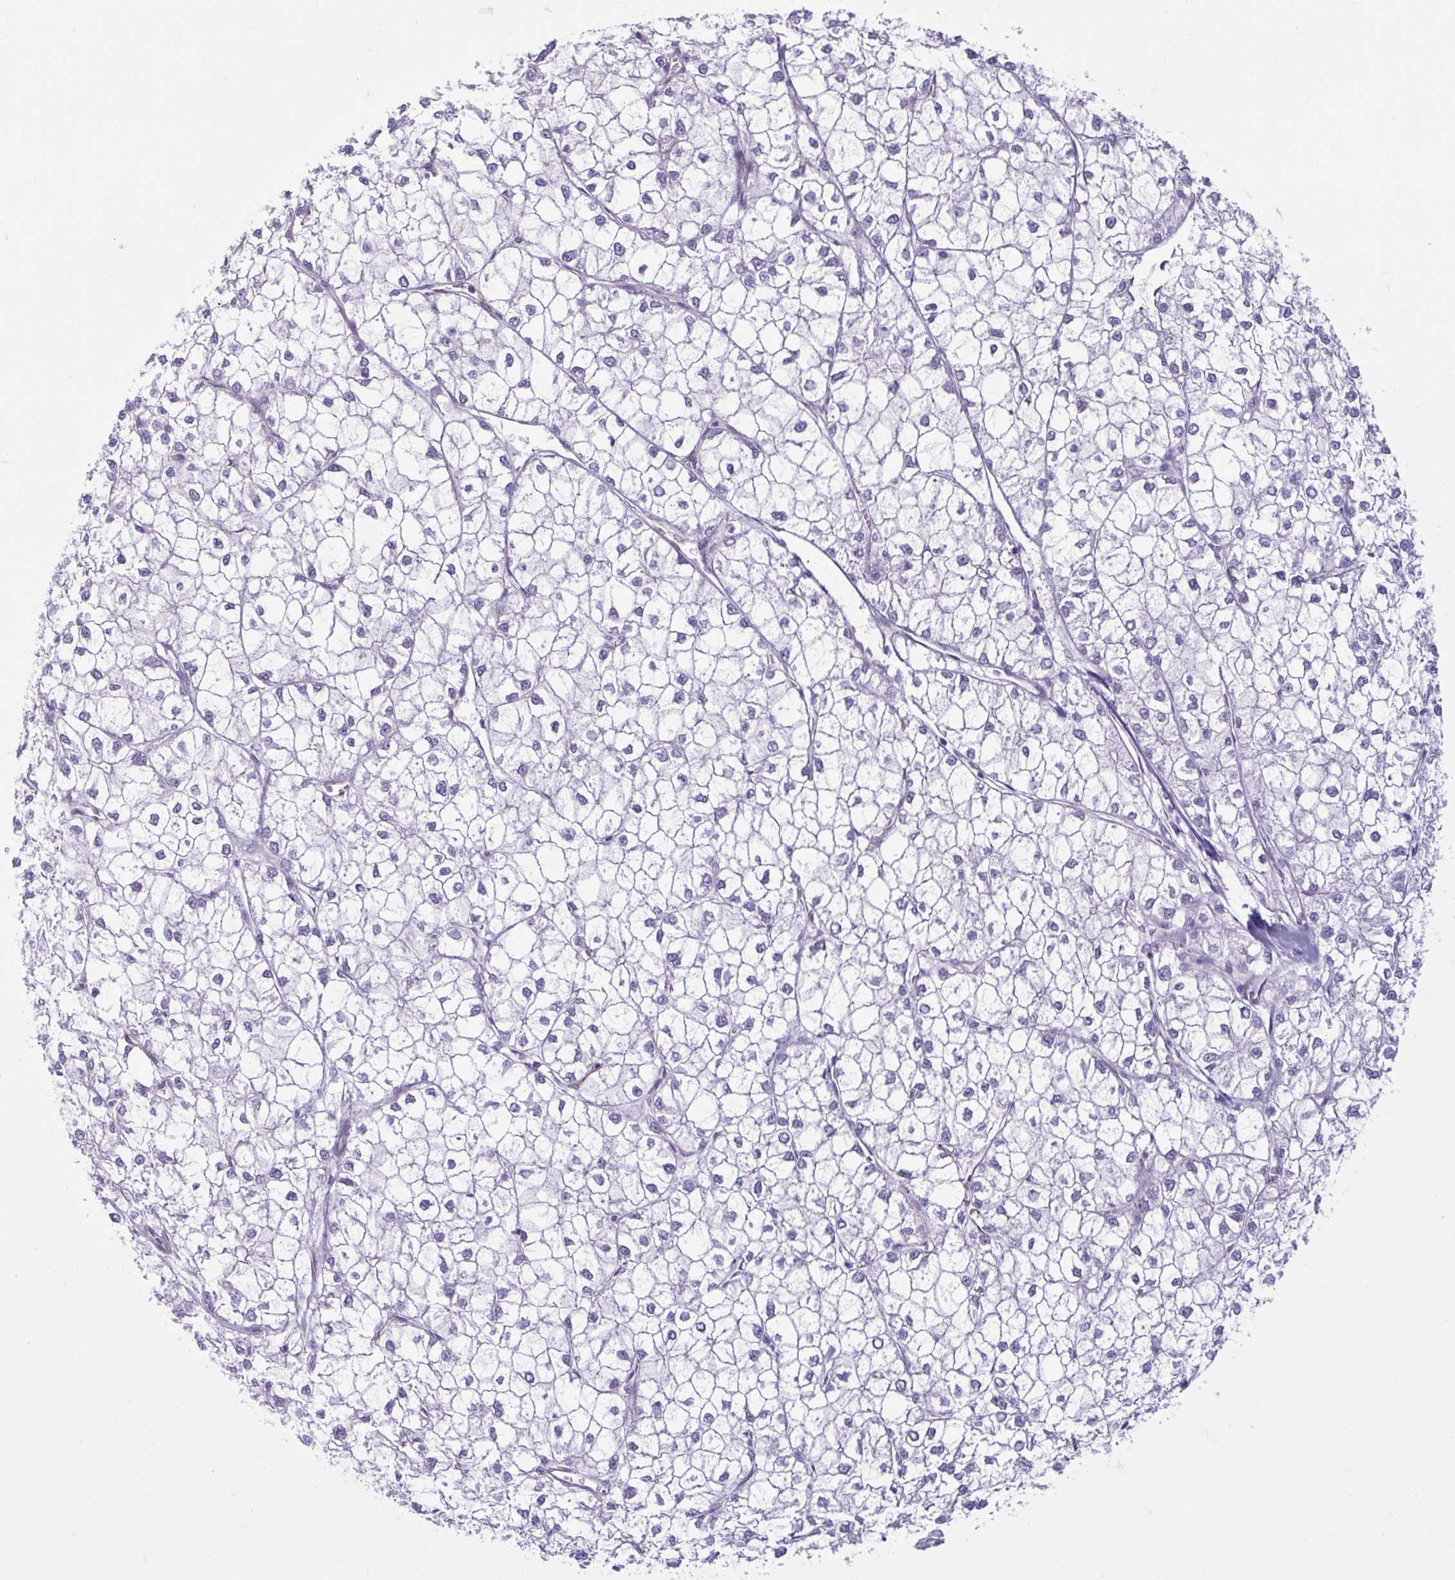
{"staining": {"intensity": "negative", "quantity": "none", "location": "none"}, "tissue": "liver cancer", "cell_type": "Tumor cells", "image_type": "cancer", "snomed": [{"axis": "morphology", "description": "Carcinoma, Hepatocellular, NOS"}, {"axis": "topography", "description": "Liver"}], "caption": "Hepatocellular carcinoma (liver) stained for a protein using immunohistochemistry (IHC) reveals no staining tumor cells.", "gene": "PRRT4", "patient": {"sex": "female", "age": 43}}